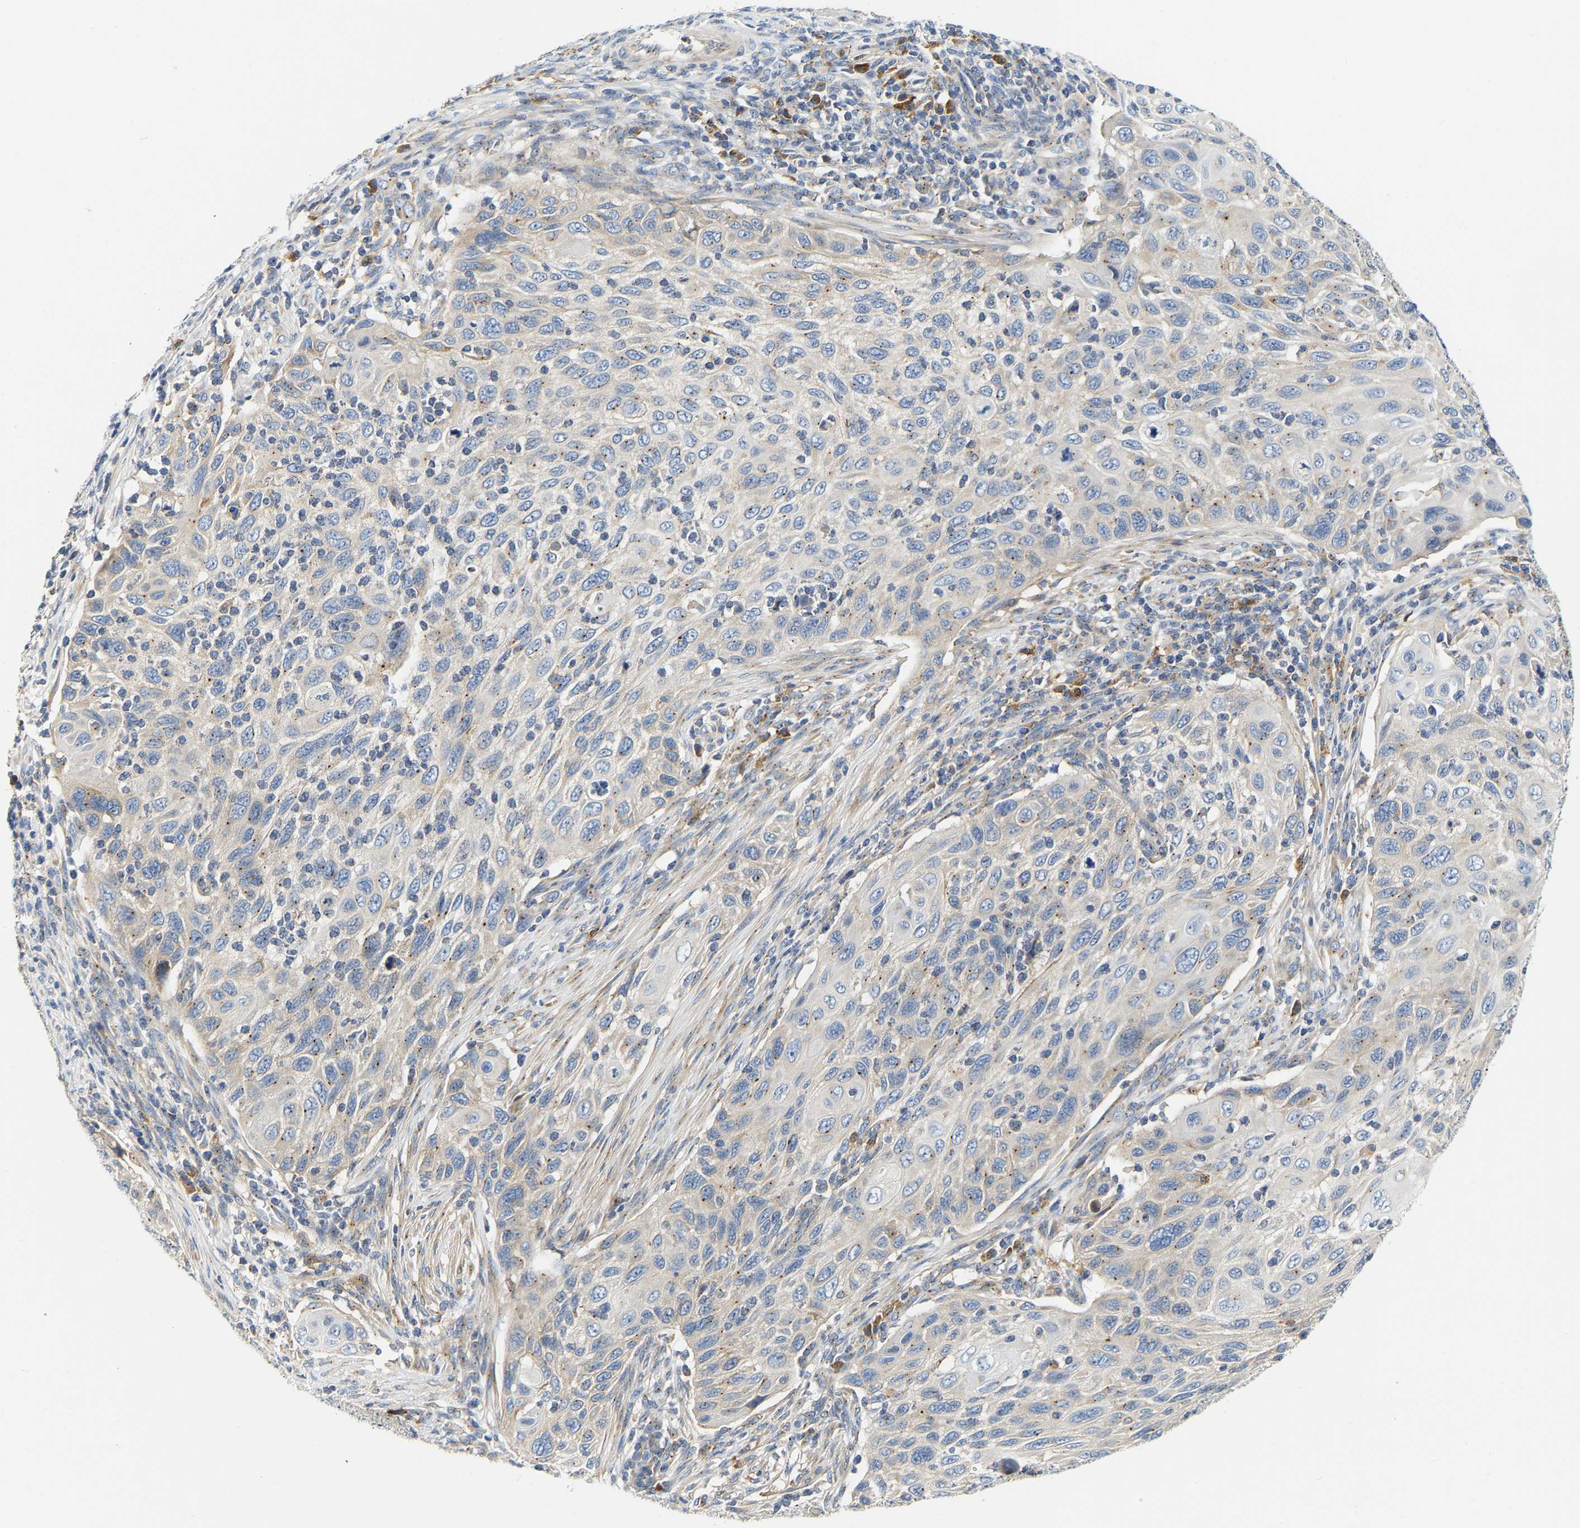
{"staining": {"intensity": "moderate", "quantity": "<25%", "location": "cytoplasmic/membranous"}, "tissue": "cervical cancer", "cell_type": "Tumor cells", "image_type": "cancer", "snomed": [{"axis": "morphology", "description": "Squamous cell carcinoma, NOS"}, {"axis": "topography", "description": "Cervix"}], "caption": "Cervical squamous cell carcinoma stained for a protein (brown) exhibits moderate cytoplasmic/membranous positive staining in about <25% of tumor cells.", "gene": "PCNT", "patient": {"sex": "female", "age": 70}}